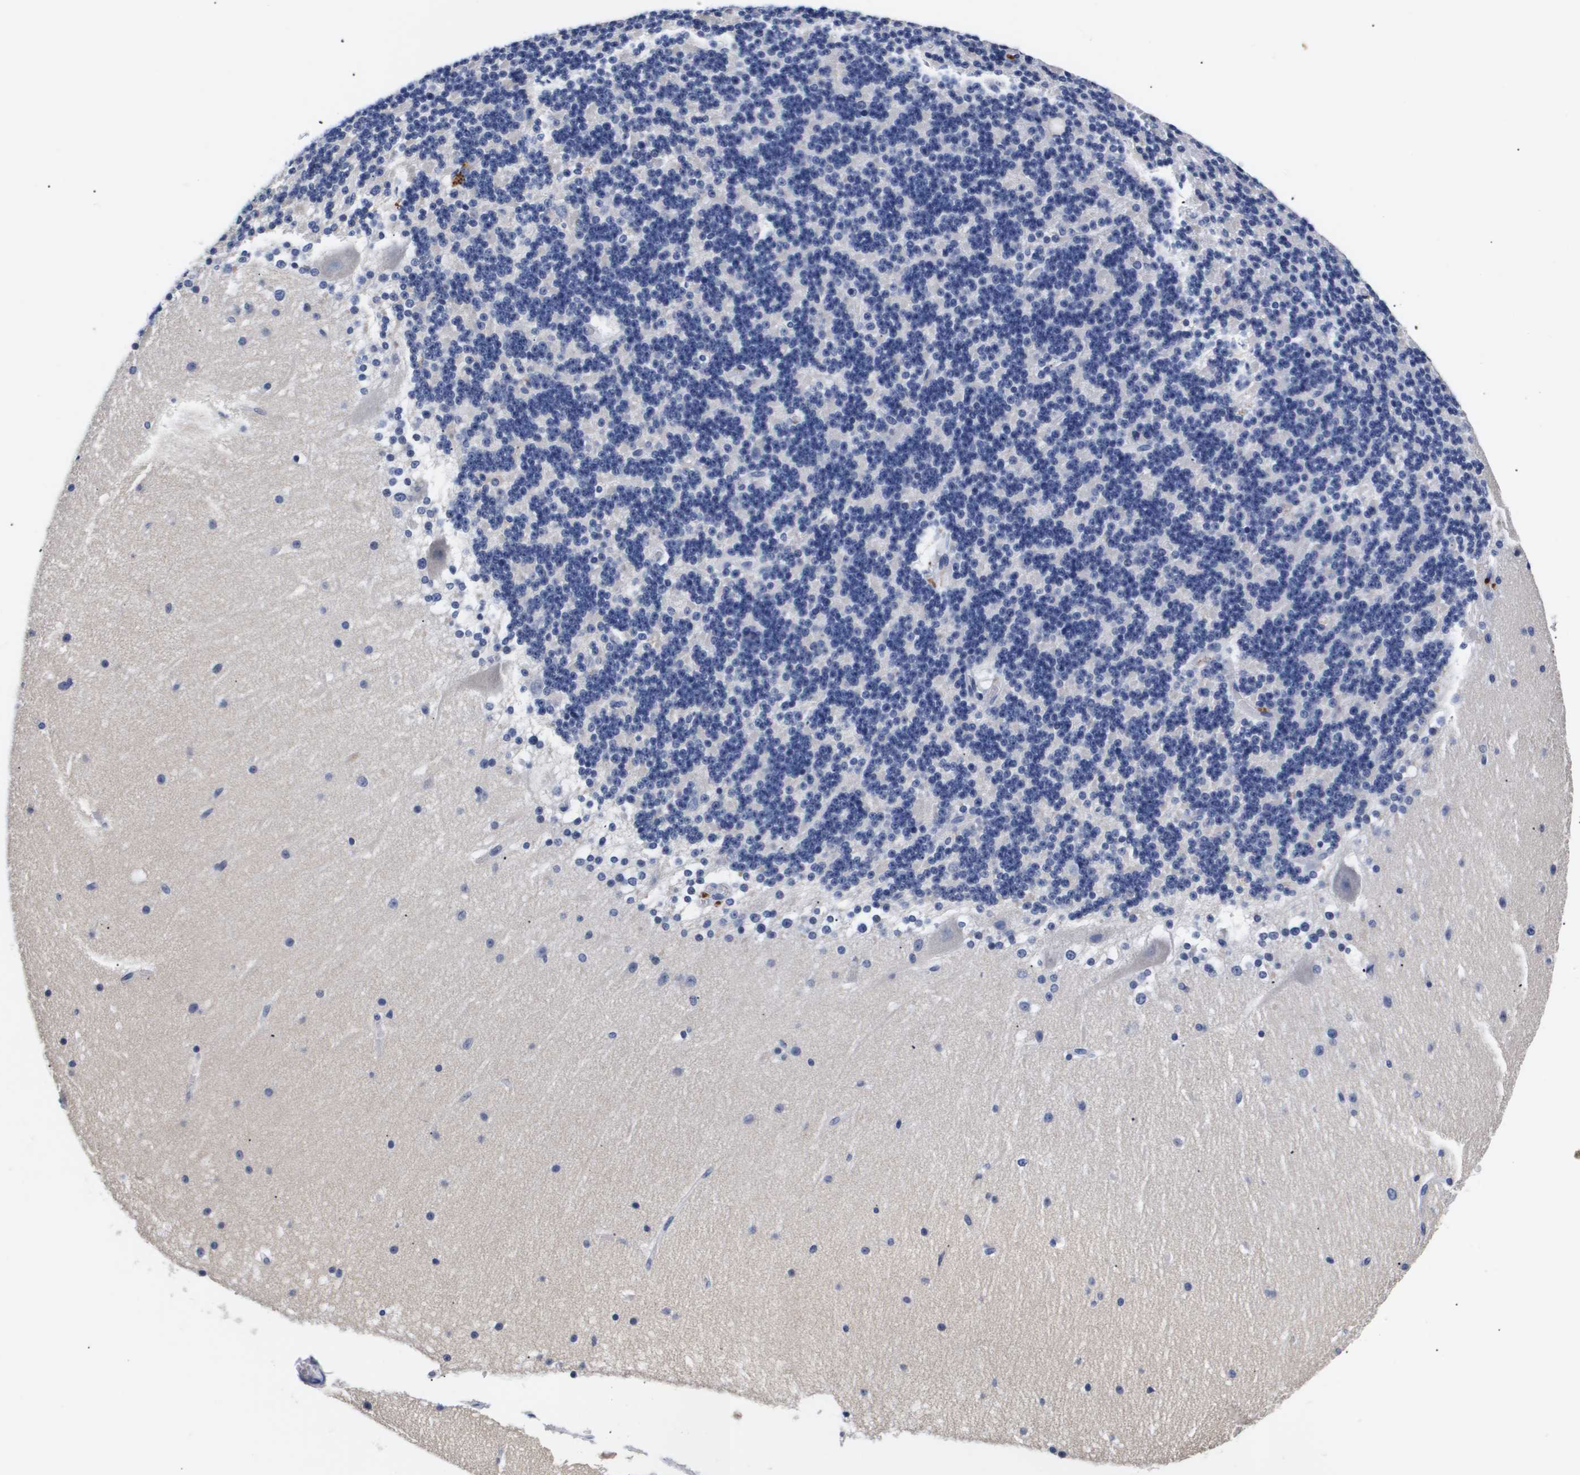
{"staining": {"intensity": "negative", "quantity": "none", "location": "none"}, "tissue": "cerebellum", "cell_type": "Cells in granular layer", "image_type": "normal", "snomed": [{"axis": "morphology", "description": "Normal tissue, NOS"}, {"axis": "topography", "description": "Cerebellum"}], "caption": "DAB immunohistochemical staining of benign cerebellum exhibits no significant positivity in cells in granular layer. (DAB immunohistochemistry (IHC) visualized using brightfield microscopy, high magnification).", "gene": "ATP6V0A4", "patient": {"sex": "female", "age": 19}}